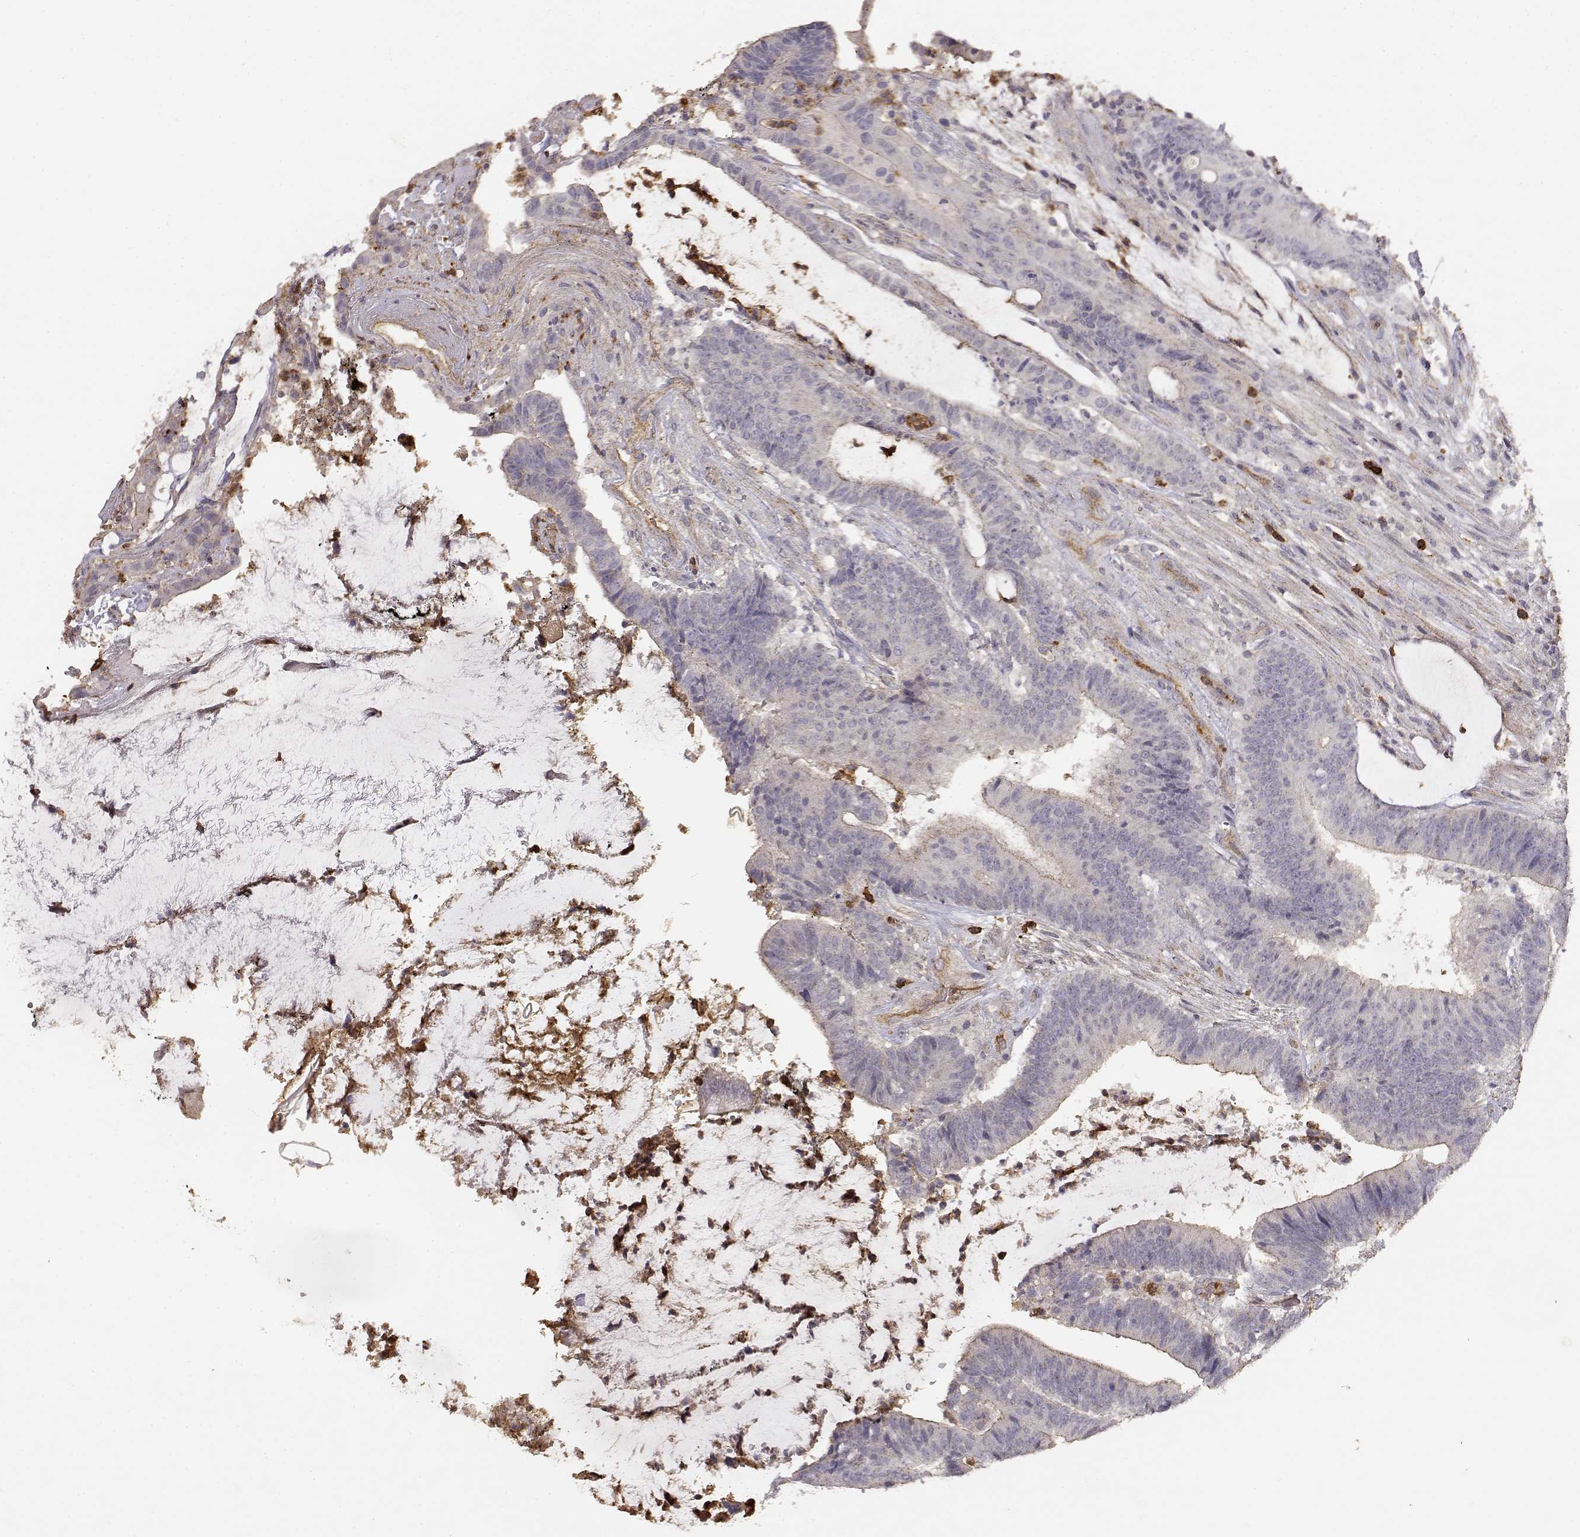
{"staining": {"intensity": "weak", "quantity": "<25%", "location": "cytoplasmic/membranous"}, "tissue": "colorectal cancer", "cell_type": "Tumor cells", "image_type": "cancer", "snomed": [{"axis": "morphology", "description": "Adenocarcinoma, NOS"}, {"axis": "topography", "description": "Colon"}], "caption": "Colorectal cancer (adenocarcinoma) stained for a protein using immunohistochemistry exhibits no expression tumor cells.", "gene": "TNFRSF10C", "patient": {"sex": "female", "age": 43}}